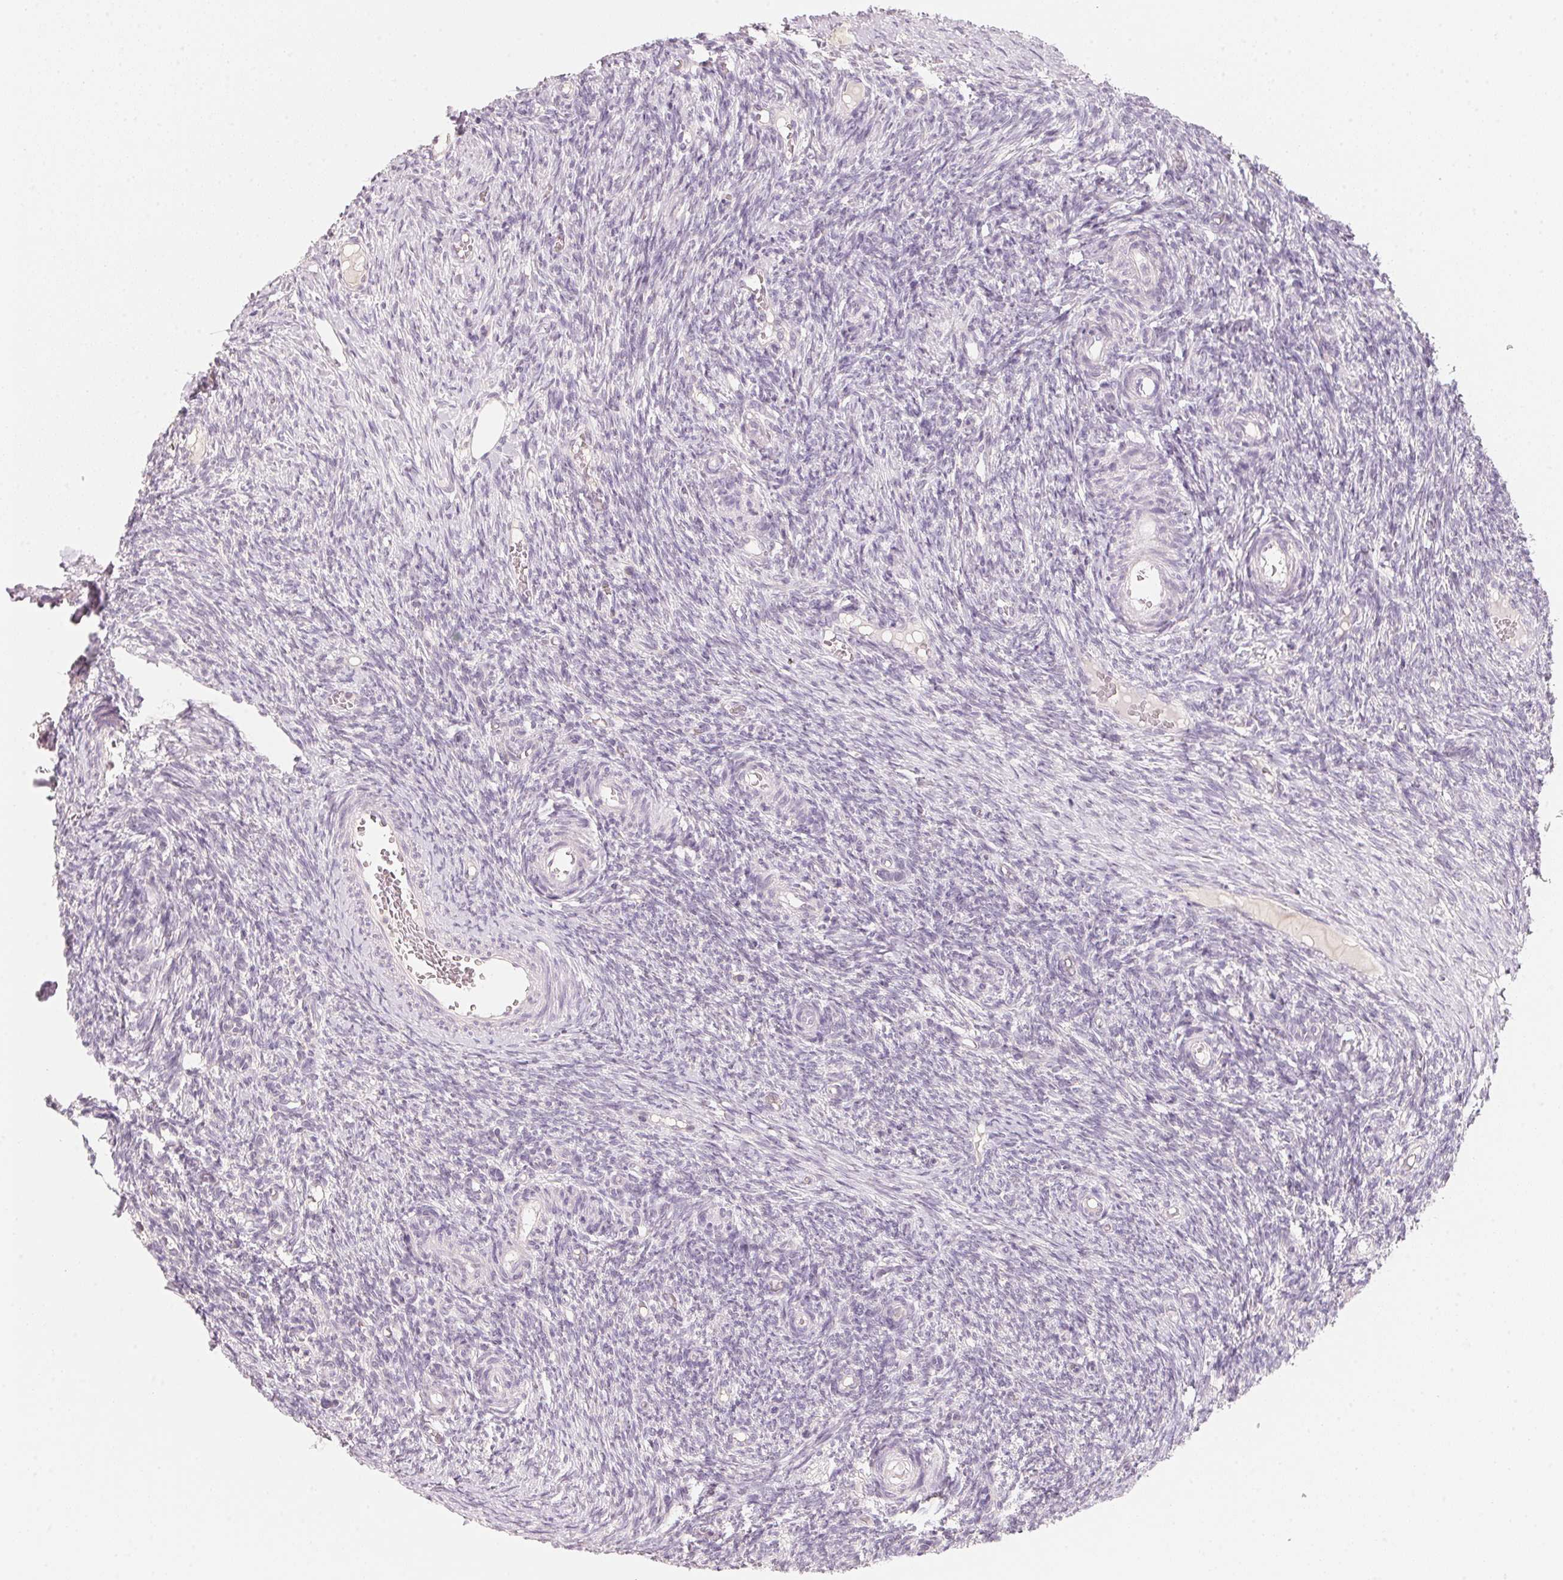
{"staining": {"intensity": "negative", "quantity": "none", "location": "none"}, "tissue": "ovary", "cell_type": "Ovarian stroma cells", "image_type": "normal", "snomed": [{"axis": "morphology", "description": "Normal tissue, NOS"}, {"axis": "topography", "description": "Ovary"}], "caption": "This is an immunohistochemistry histopathology image of benign ovary. There is no expression in ovarian stroma cells.", "gene": "ANKRD31", "patient": {"sex": "female", "age": 39}}